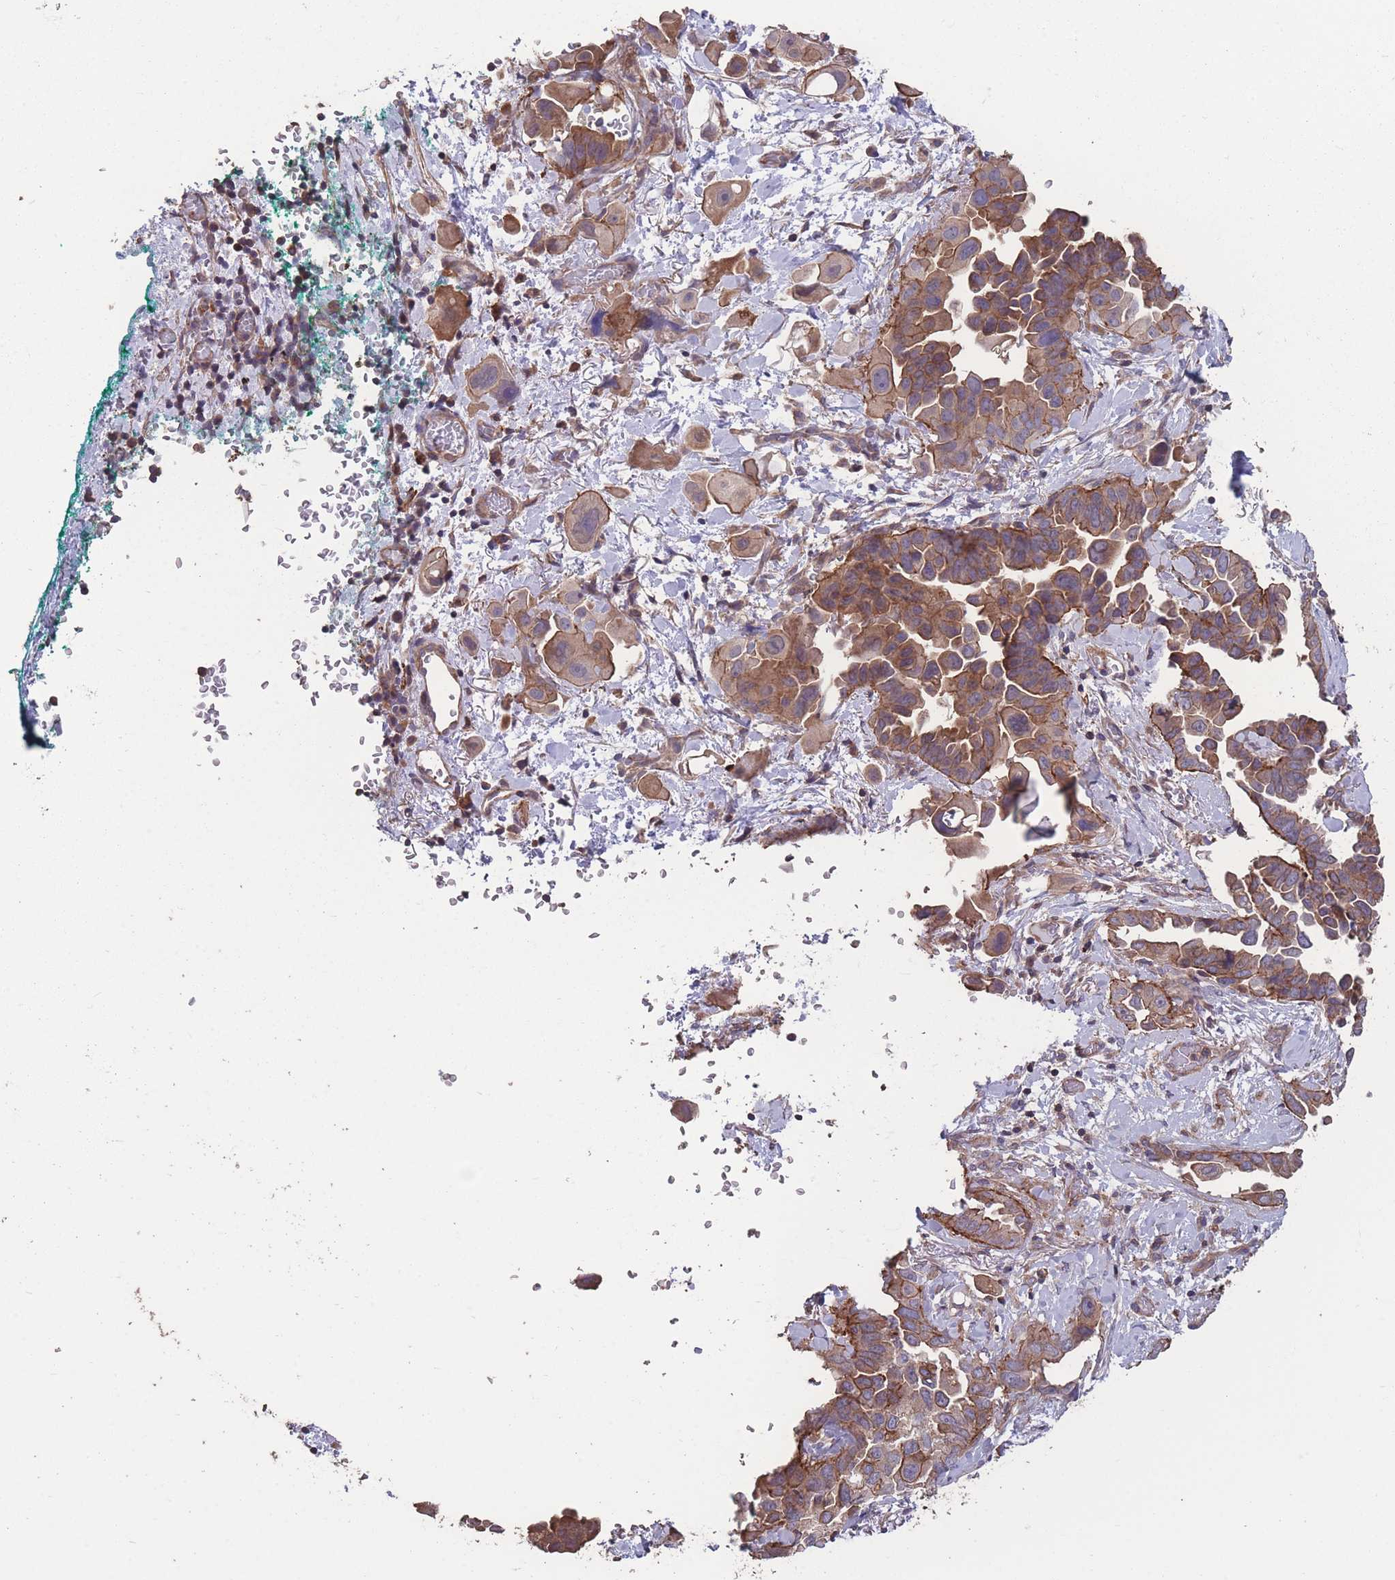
{"staining": {"intensity": "moderate", "quantity": ">75%", "location": "cytoplasmic/membranous"}, "tissue": "lung cancer", "cell_type": "Tumor cells", "image_type": "cancer", "snomed": [{"axis": "morphology", "description": "Adenocarcinoma, NOS"}, {"axis": "topography", "description": "Lung"}], "caption": "Immunohistochemistry (IHC) photomicrograph of human lung adenocarcinoma stained for a protein (brown), which reveals medium levels of moderate cytoplasmic/membranous positivity in about >75% of tumor cells.", "gene": "NUDT21", "patient": {"sex": "female", "age": 67}}